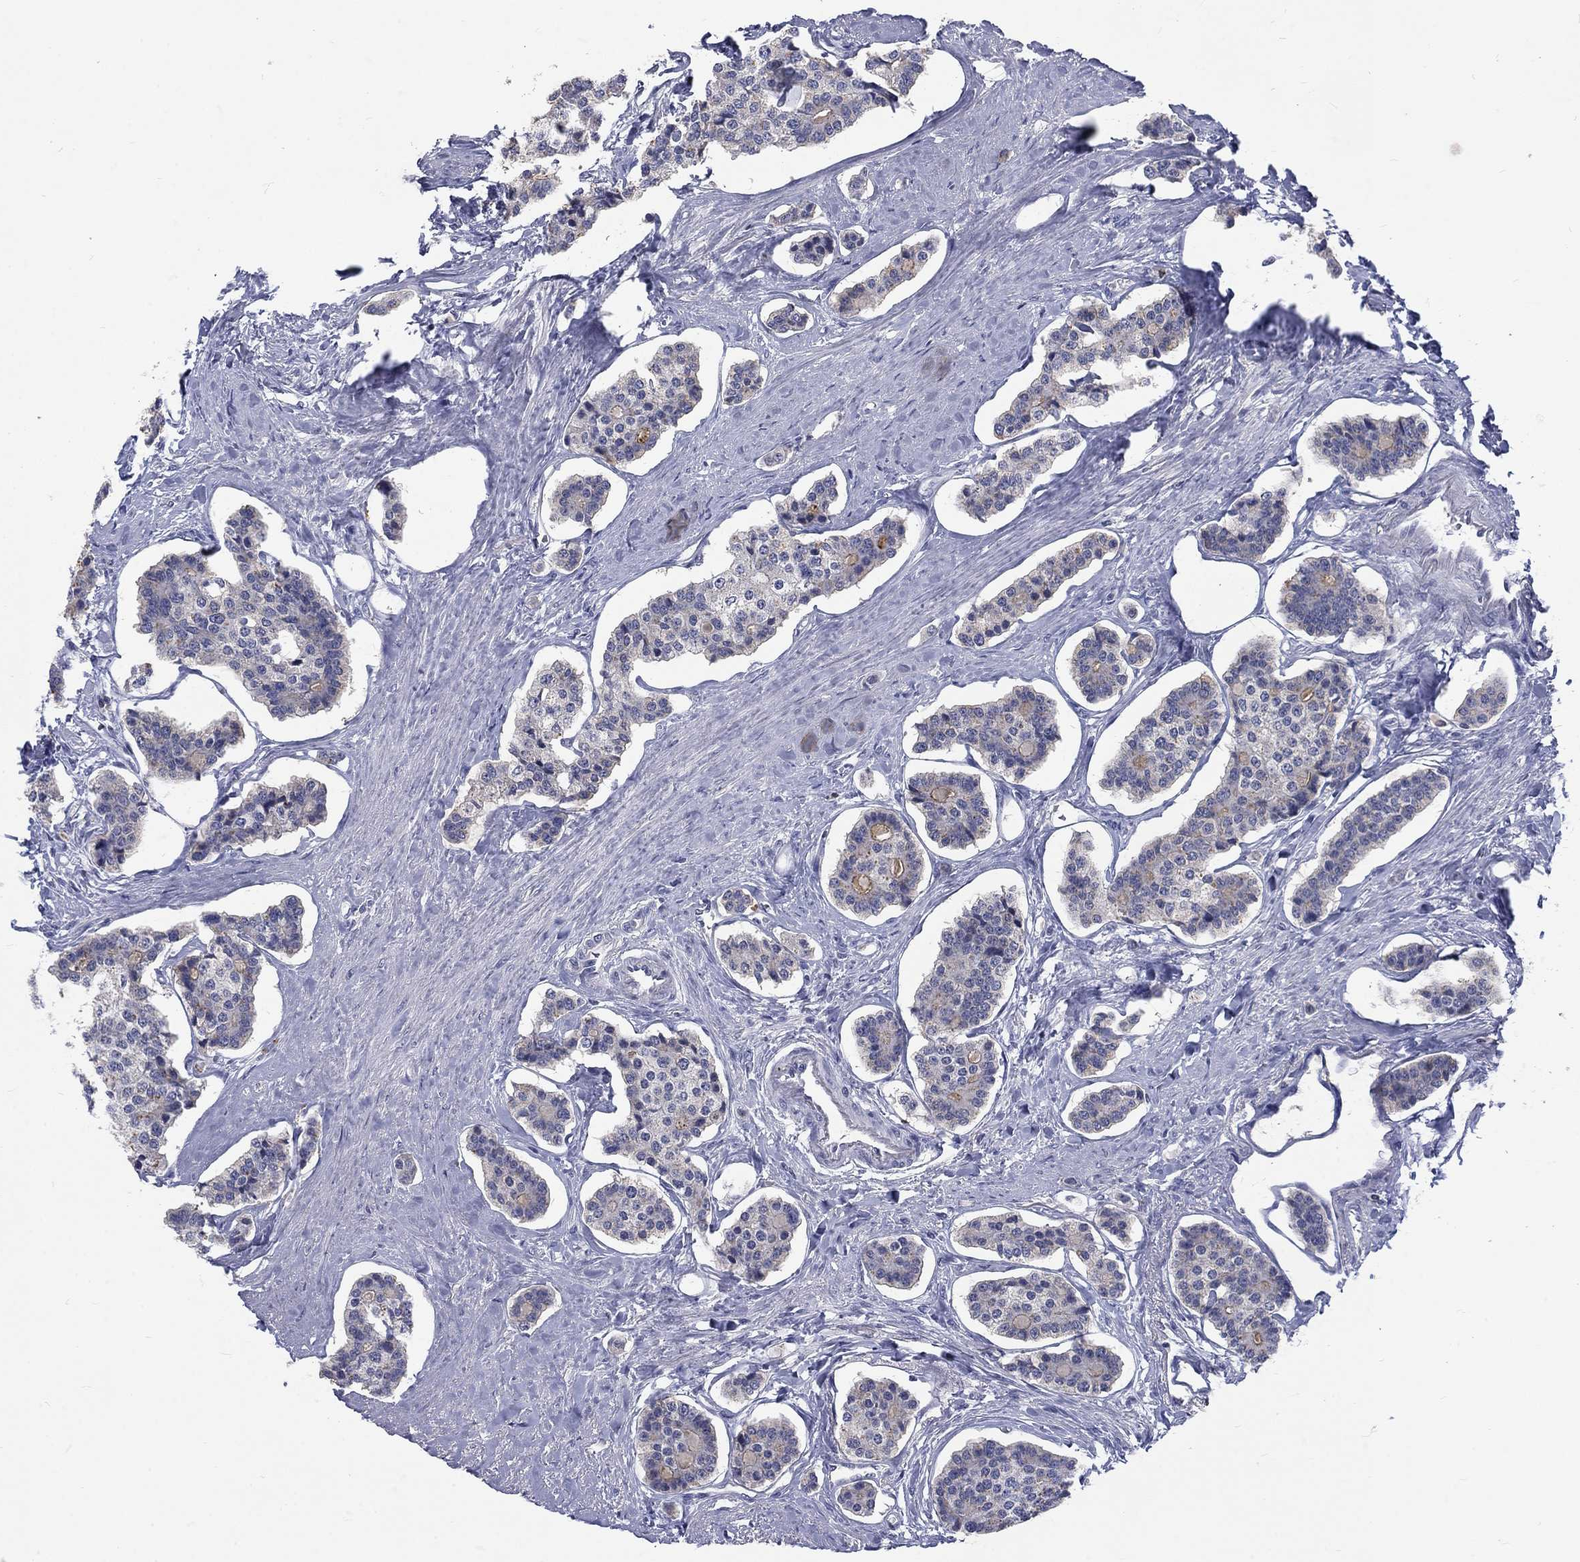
{"staining": {"intensity": "negative", "quantity": "none", "location": "none"}, "tissue": "carcinoid", "cell_type": "Tumor cells", "image_type": "cancer", "snomed": [{"axis": "morphology", "description": "Carcinoid, malignant, NOS"}, {"axis": "topography", "description": "Small intestine"}], "caption": "Carcinoid stained for a protein using IHC demonstrates no positivity tumor cells.", "gene": "PHKA1", "patient": {"sex": "female", "age": 65}}